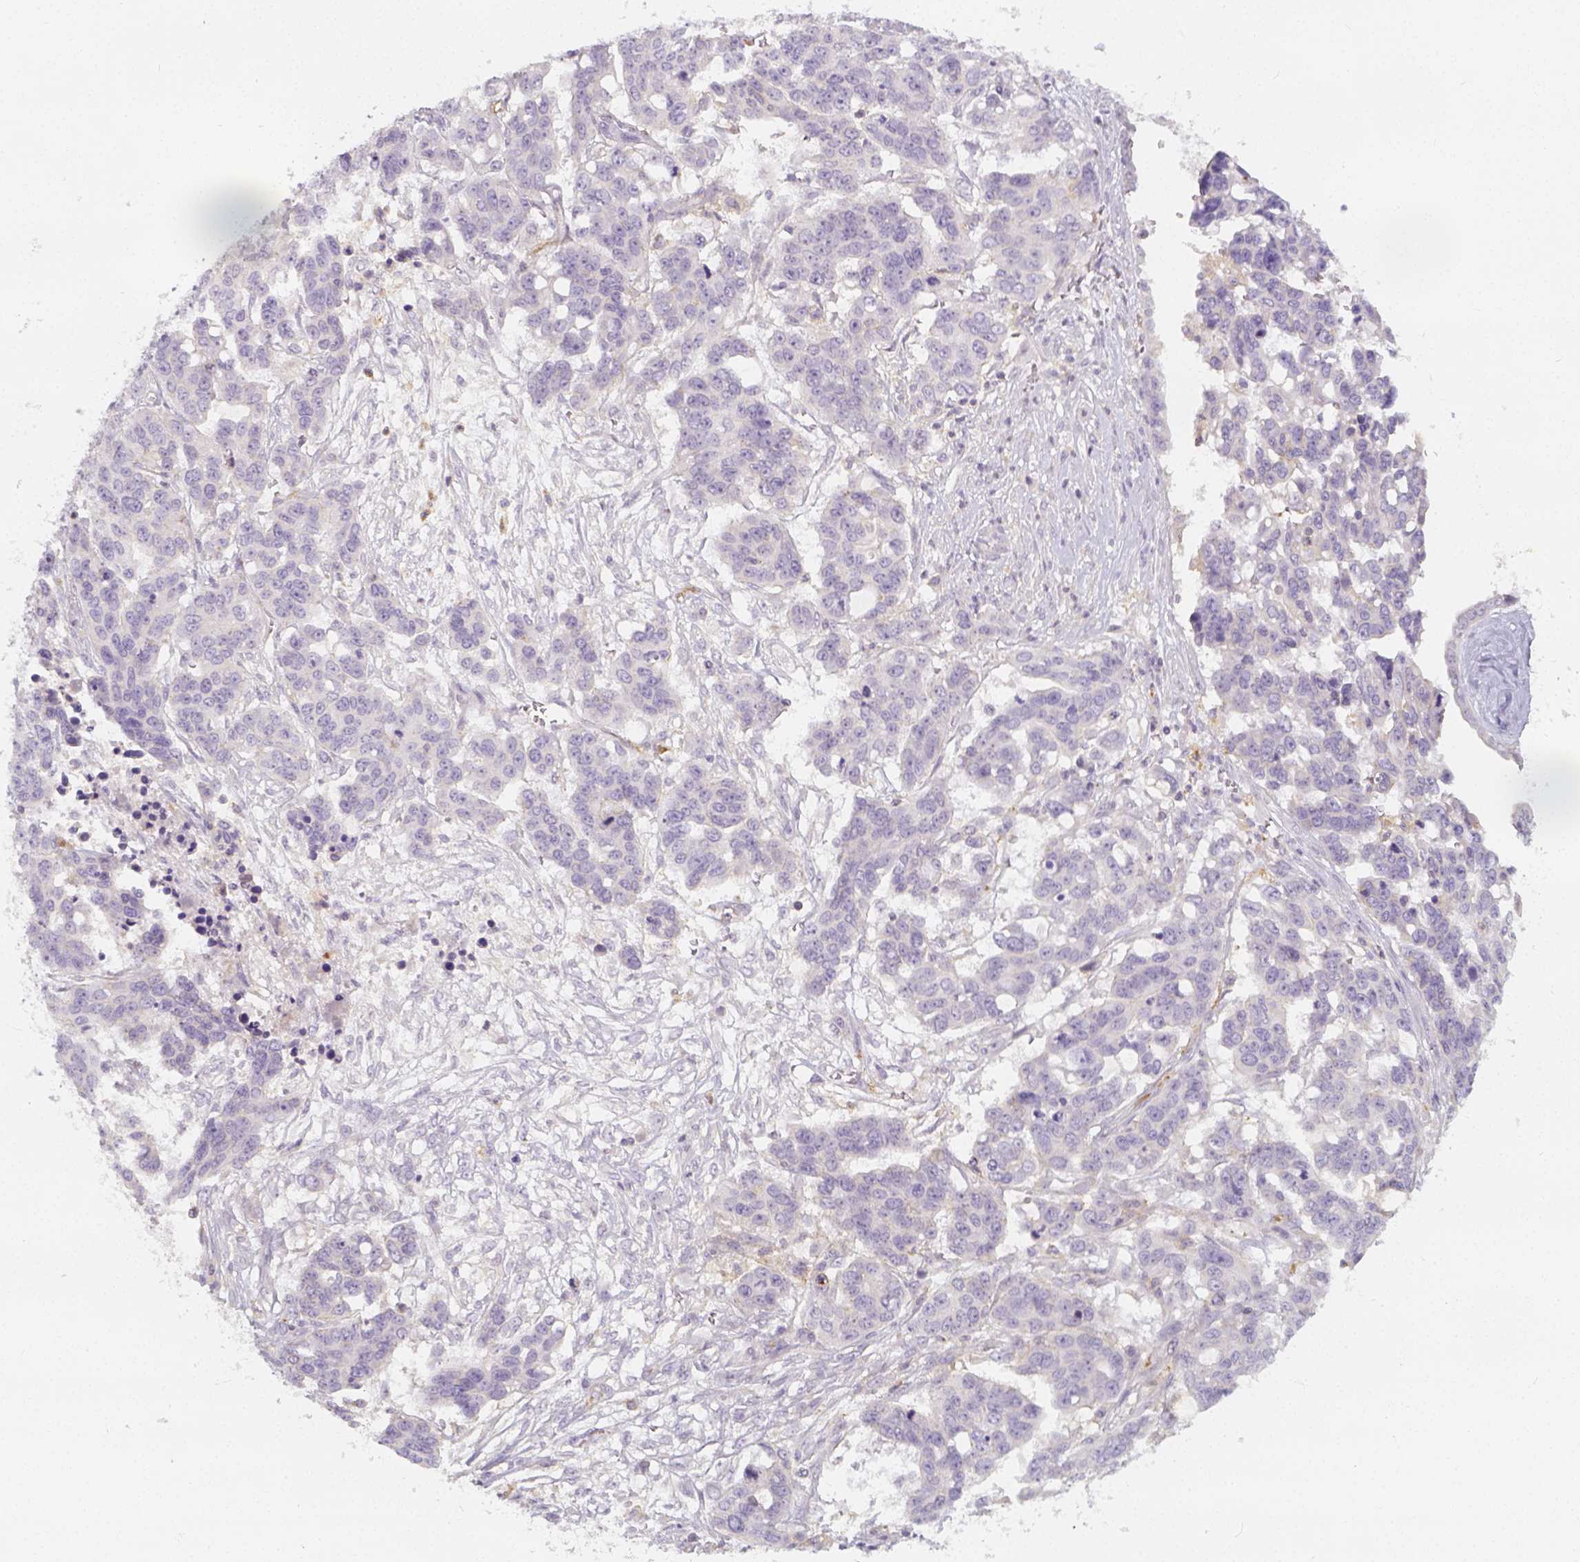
{"staining": {"intensity": "negative", "quantity": "none", "location": "none"}, "tissue": "ovarian cancer", "cell_type": "Tumor cells", "image_type": "cancer", "snomed": [{"axis": "morphology", "description": "Carcinoma, endometroid"}, {"axis": "topography", "description": "Ovary"}], "caption": "Photomicrograph shows no significant protein expression in tumor cells of ovarian cancer (endometroid carcinoma).", "gene": "PTPRJ", "patient": {"sex": "female", "age": 78}}